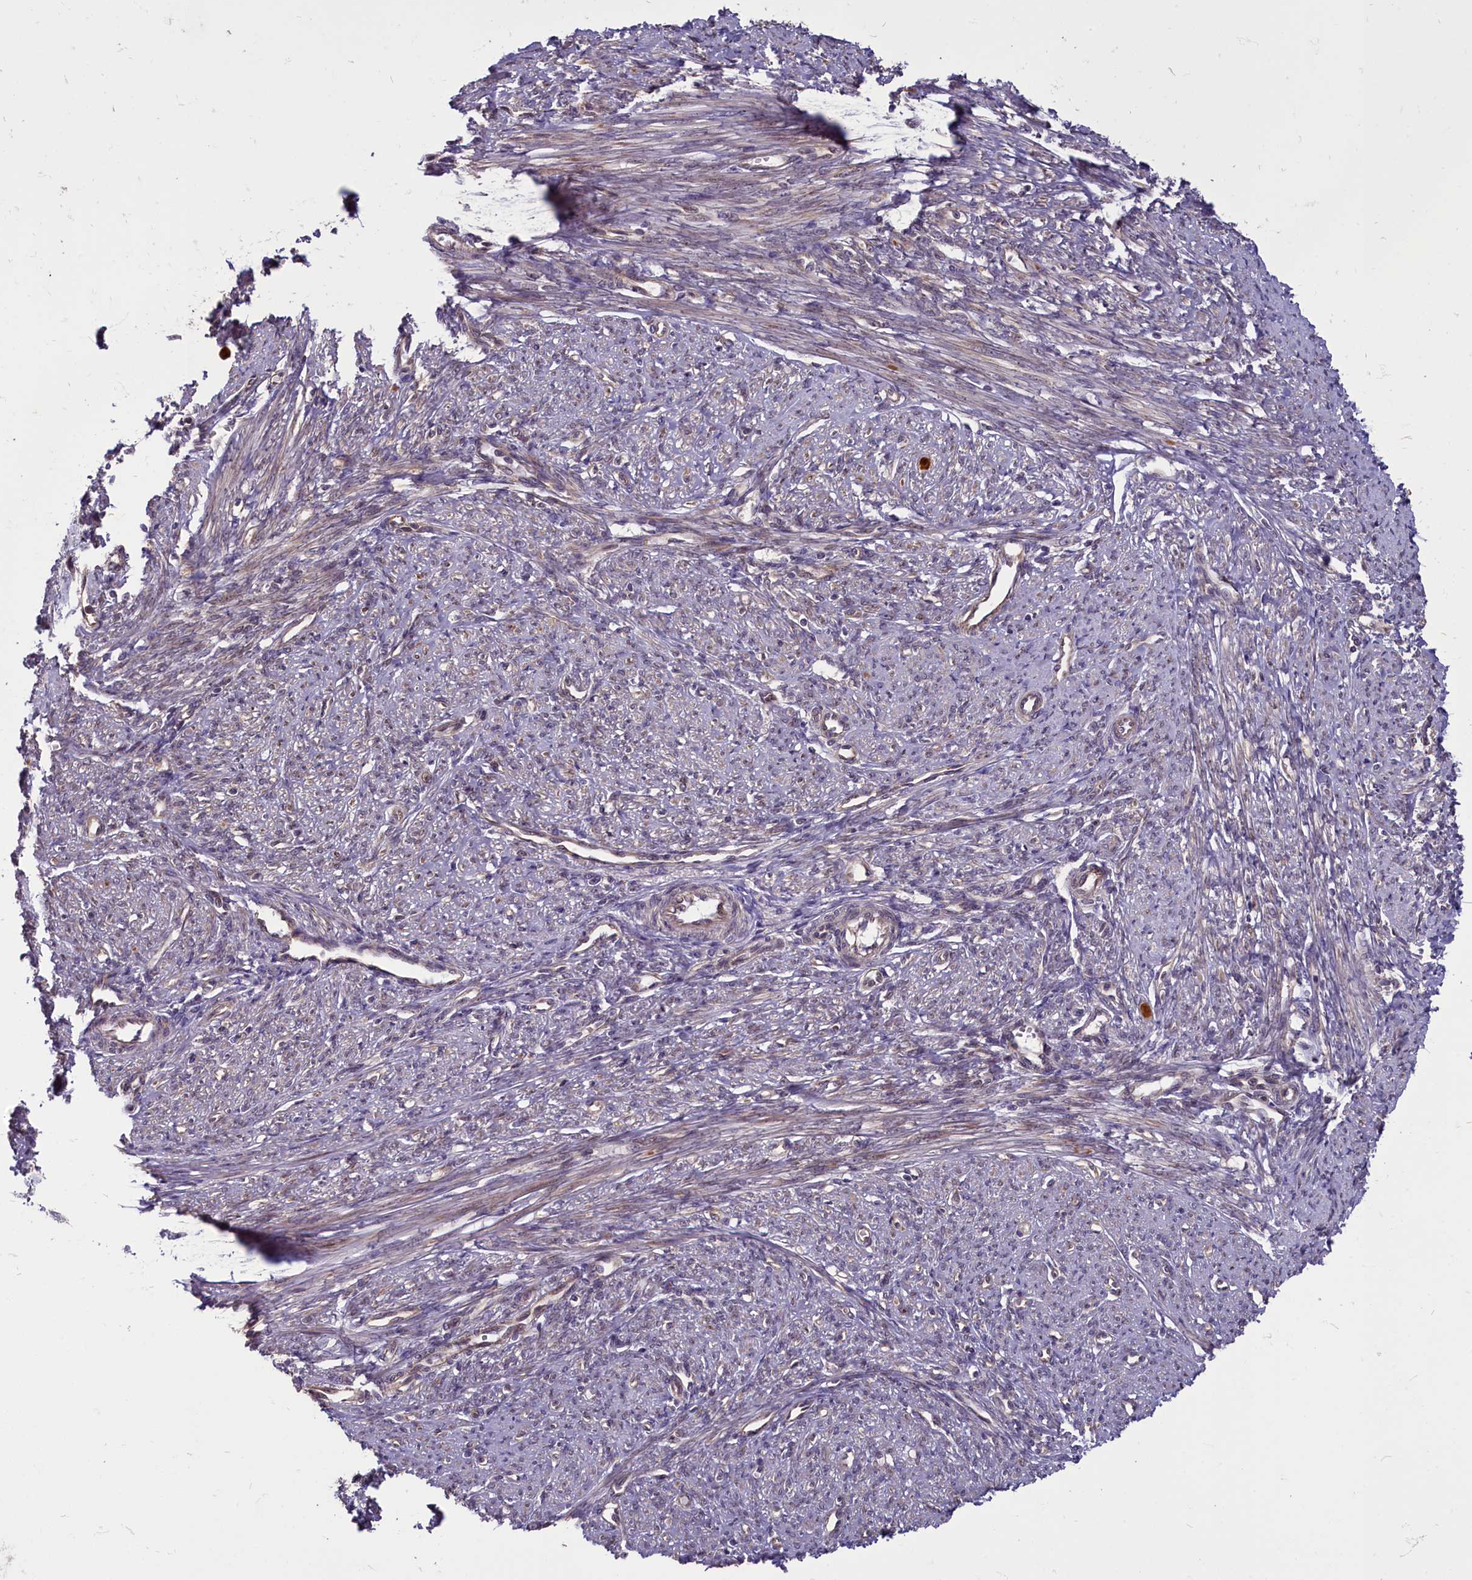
{"staining": {"intensity": "moderate", "quantity": "25%-75%", "location": "cytoplasmic/membranous"}, "tissue": "smooth muscle", "cell_type": "Smooth muscle cells", "image_type": "normal", "snomed": [{"axis": "morphology", "description": "Normal tissue, NOS"}, {"axis": "topography", "description": "Smooth muscle"}, {"axis": "topography", "description": "Uterus"}], "caption": "Benign smooth muscle displays moderate cytoplasmic/membranous expression in approximately 25%-75% of smooth muscle cells (brown staining indicates protein expression, while blue staining denotes nuclei)..", "gene": "ENSG00000274944", "patient": {"sex": "female", "age": 59}}